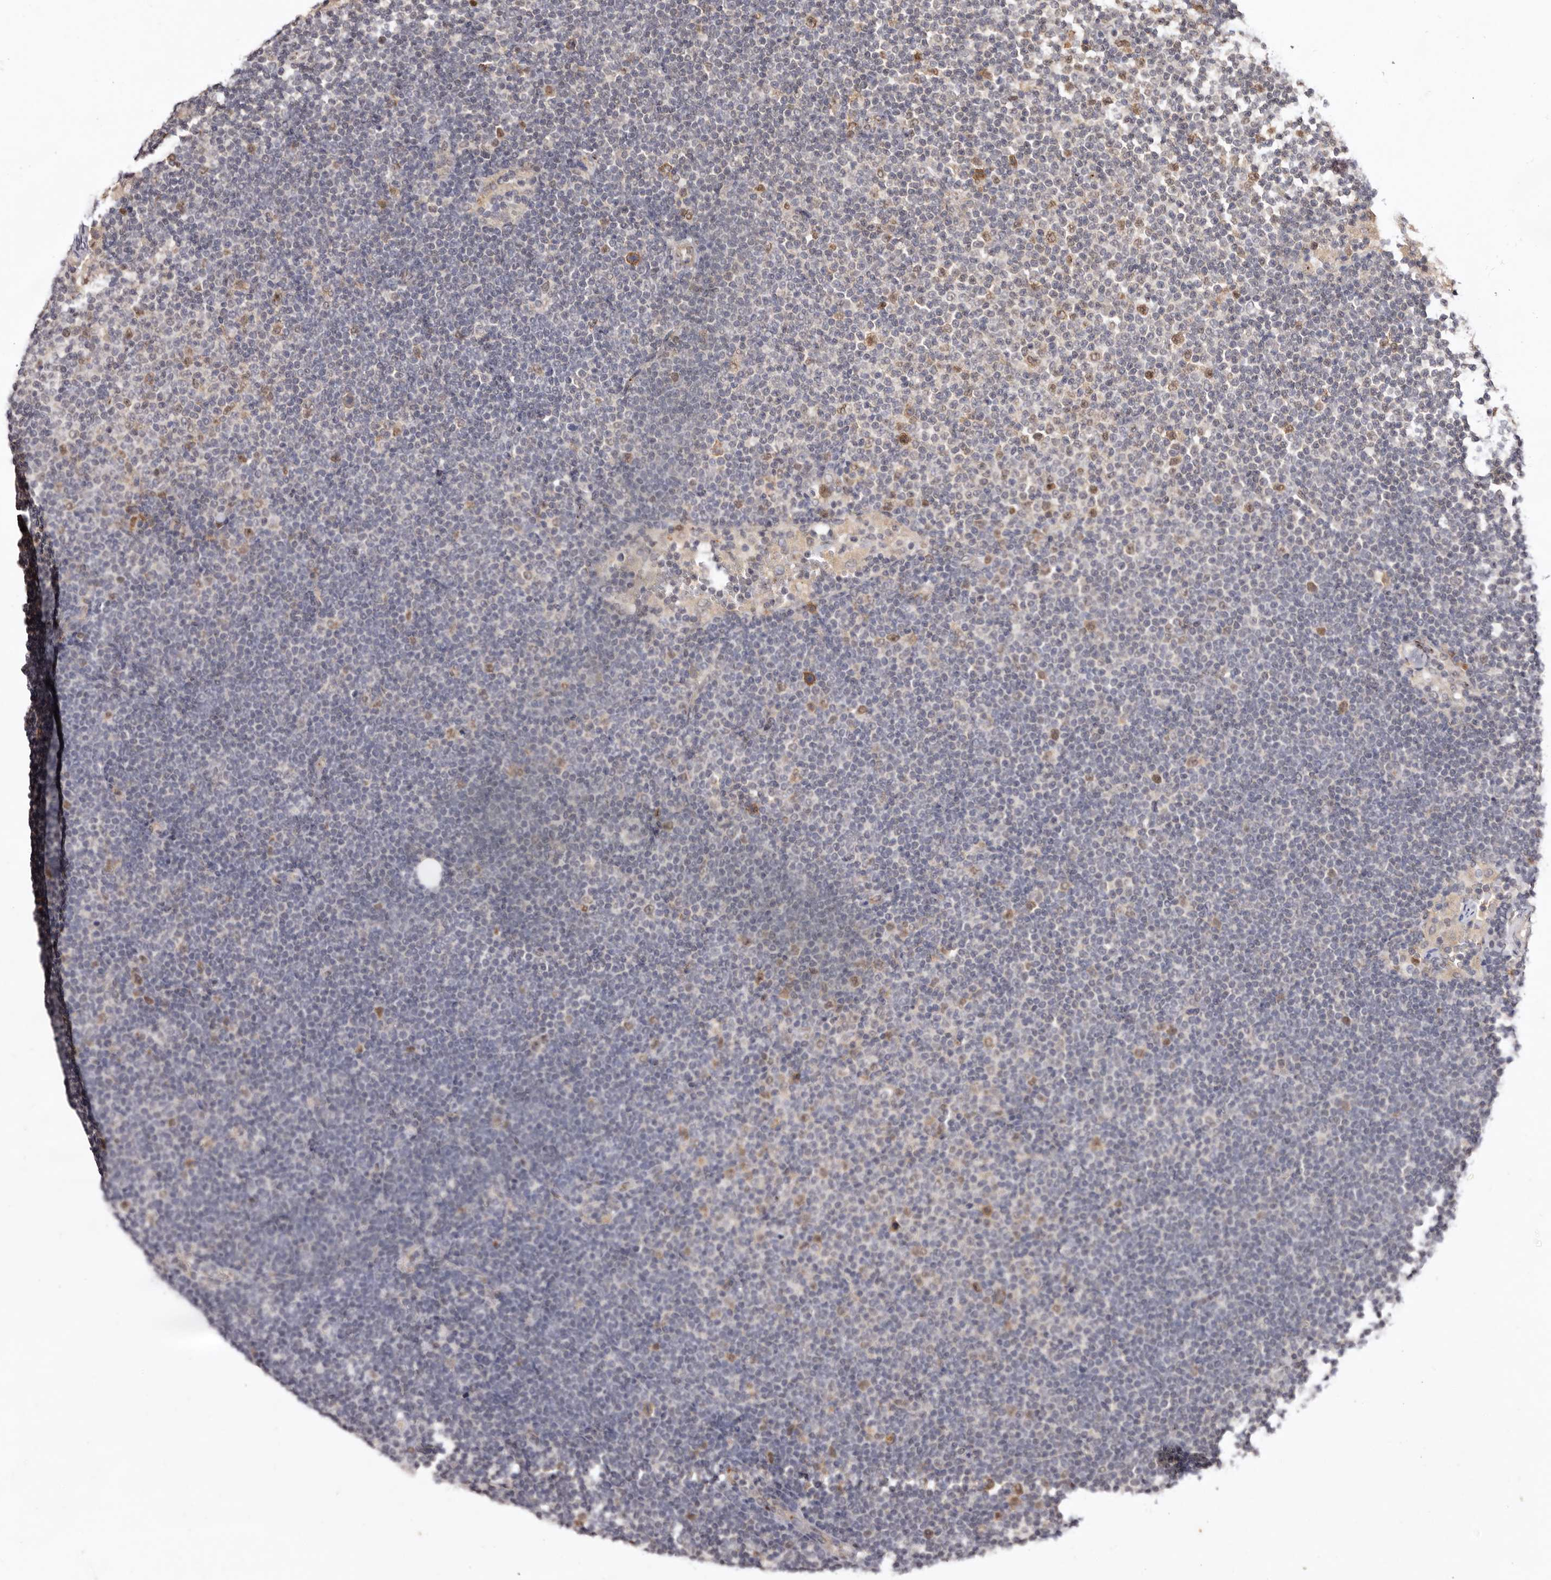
{"staining": {"intensity": "negative", "quantity": "none", "location": "none"}, "tissue": "lymphoma", "cell_type": "Tumor cells", "image_type": "cancer", "snomed": [{"axis": "morphology", "description": "Malignant lymphoma, non-Hodgkin's type, Low grade"}, {"axis": "topography", "description": "Lymph node"}], "caption": "Tumor cells are negative for brown protein staining in lymphoma.", "gene": "NOTCH1", "patient": {"sex": "female", "age": 53}}